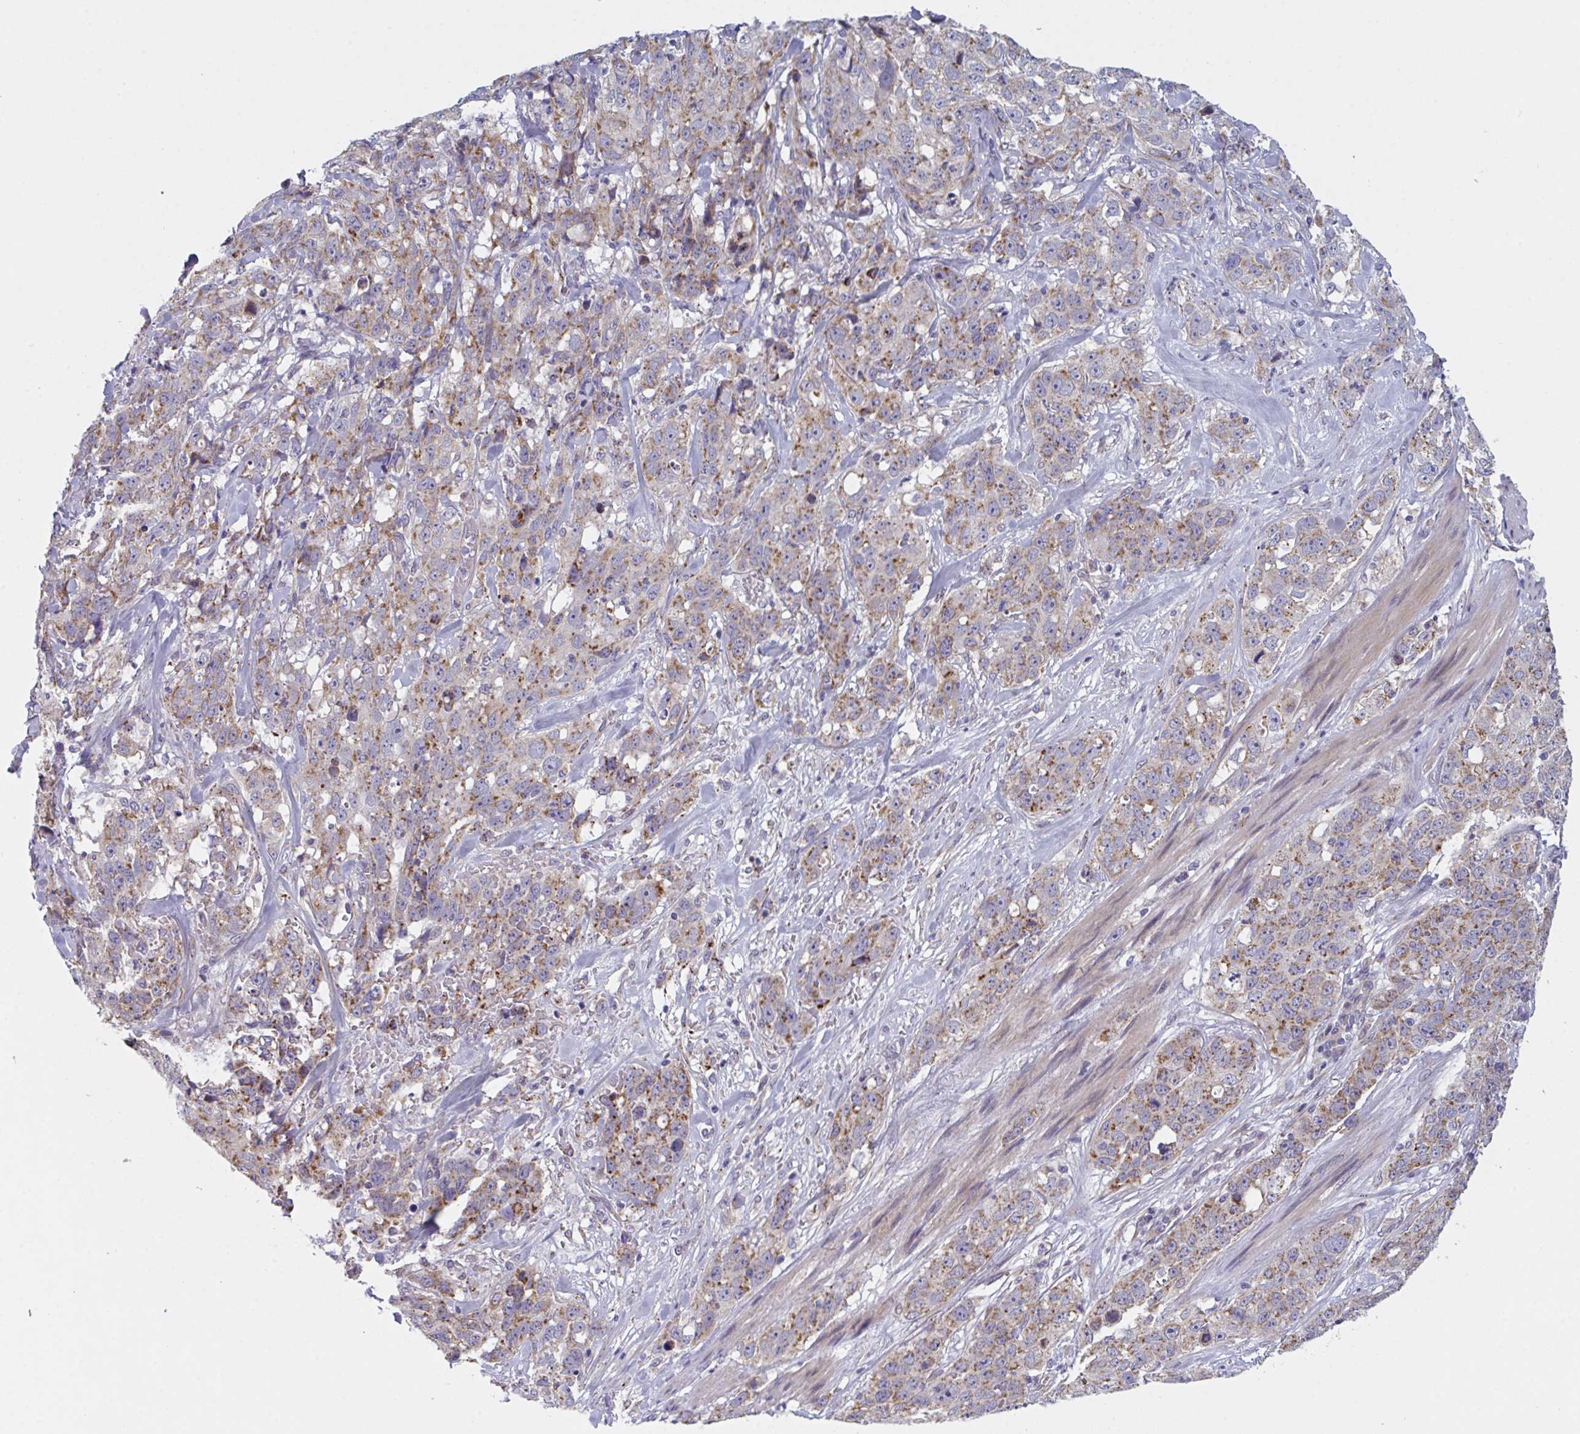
{"staining": {"intensity": "moderate", "quantity": ">75%", "location": "cytoplasmic/membranous"}, "tissue": "stomach cancer", "cell_type": "Tumor cells", "image_type": "cancer", "snomed": [{"axis": "morphology", "description": "Adenocarcinoma, NOS"}, {"axis": "topography", "description": "Stomach"}], "caption": "Immunohistochemical staining of human stomach adenocarcinoma exhibits moderate cytoplasmic/membranous protein positivity in approximately >75% of tumor cells.", "gene": "MRPS2", "patient": {"sex": "male", "age": 48}}